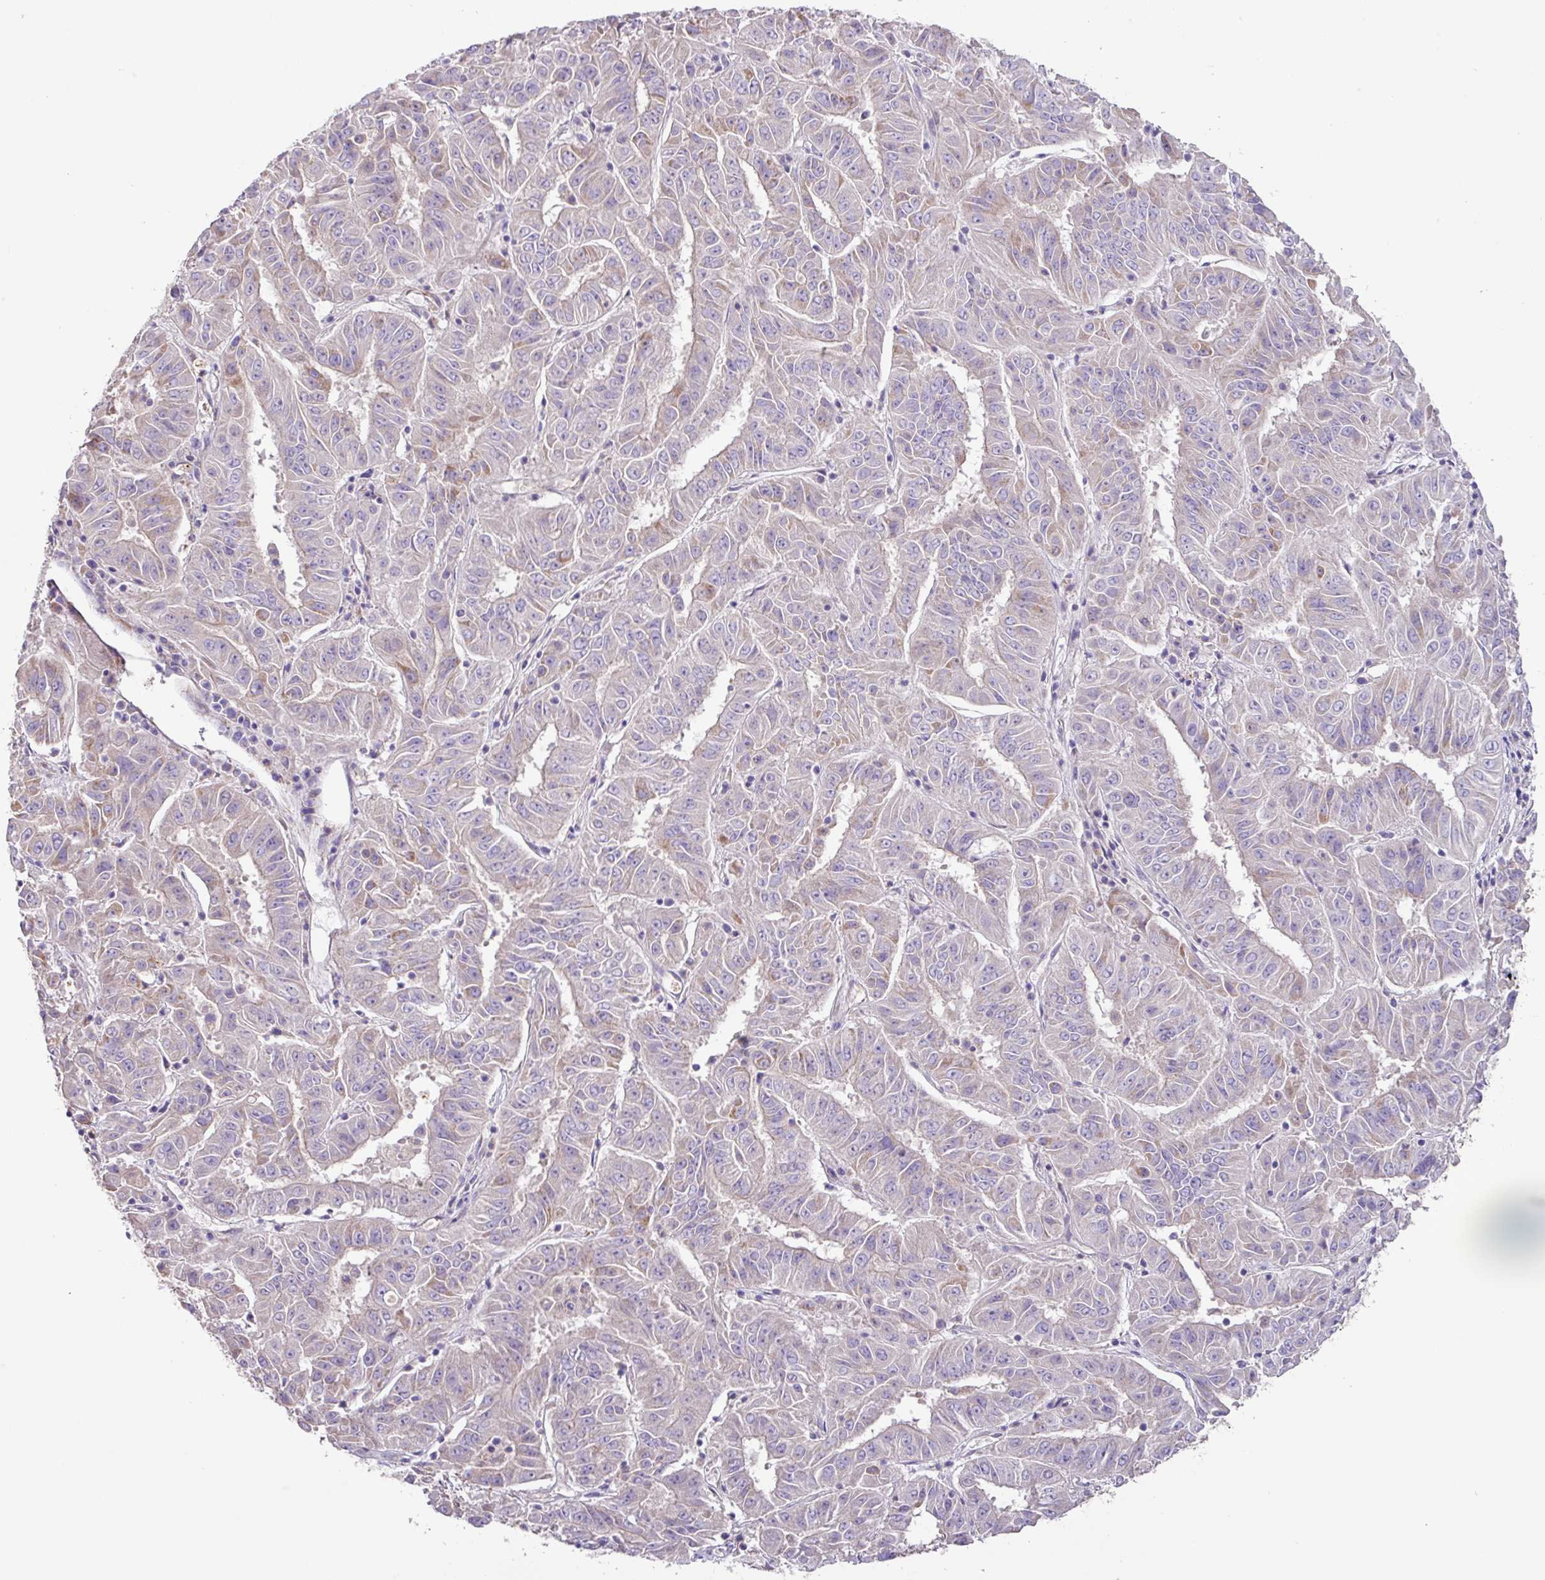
{"staining": {"intensity": "negative", "quantity": "none", "location": "none"}, "tissue": "pancreatic cancer", "cell_type": "Tumor cells", "image_type": "cancer", "snomed": [{"axis": "morphology", "description": "Adenocarcinoma, NOS"}, {"axis": "topography", "description": "Pancreas"}], "caption": "This is an IHC histopathology image of human pancreatic cancer. There is no staining in tumor cells.", "gene": "MRRF", "patient": {"sex": "male", "age": 63}}